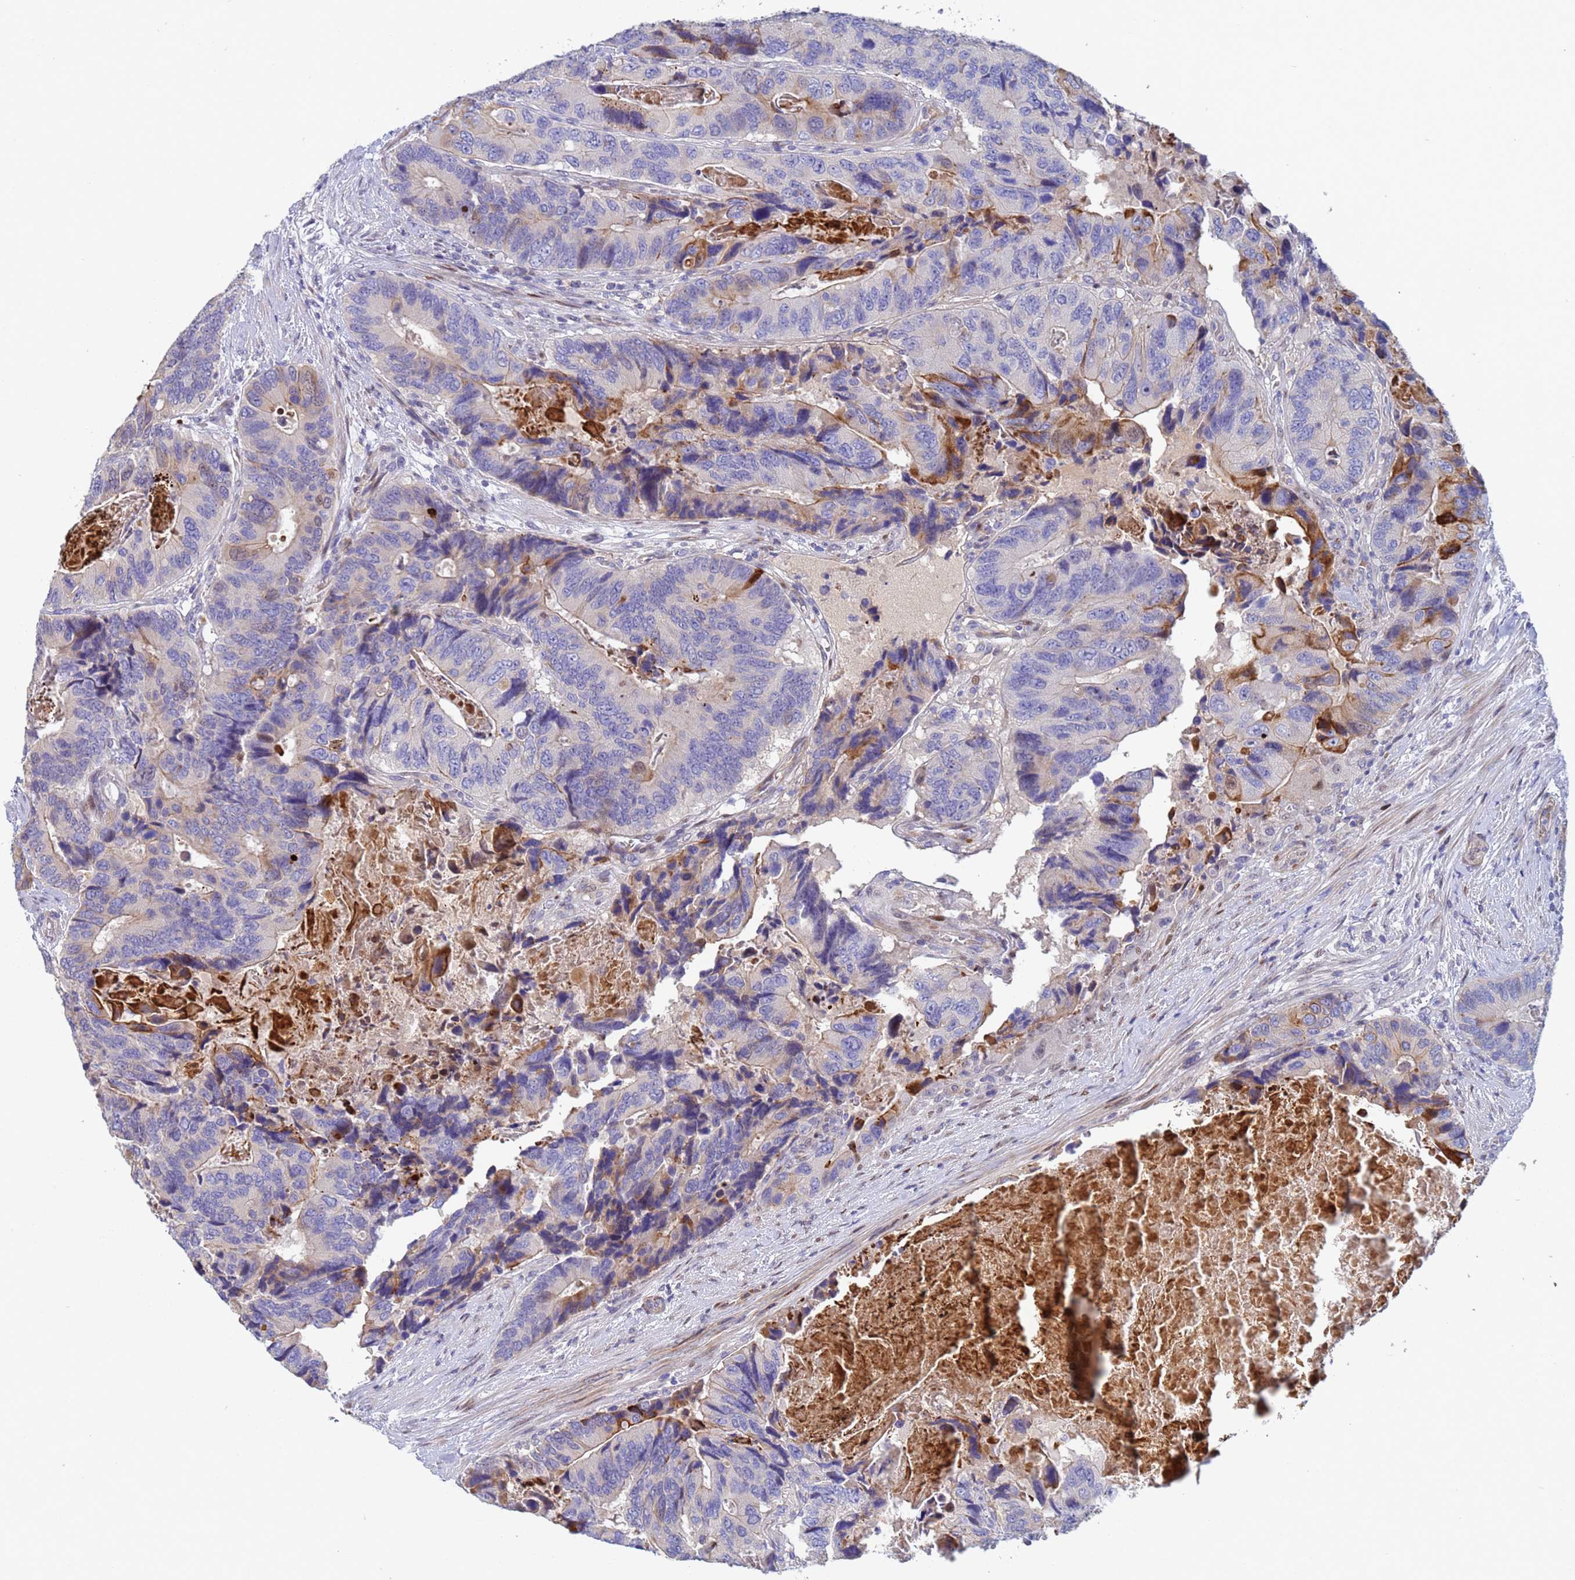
{"staining": {"intensity": "moderate", "quantity": "<25%", "location": "cytoplasmic/membranous"}, "tissue": "colorectal cancer", "cell_type": "Tumor cells", "image_type": "cancer", "snomed": [{"axis": "morphology", "description": "Adenocarcinoma, NOS"}, {"axis": "topography", "description": "Colon"}], "caption": "Immunohistochemical staining of human colorectal adenocarcinoma shows low levels of moderate cytoplasmic/membranous protein expression in about <25% of tumor cells. (DAB = brown stain, brightfield microscopy at high magnification).", "gene": "PPP6R1", "patient": {"sex": "male", "age": 84}}